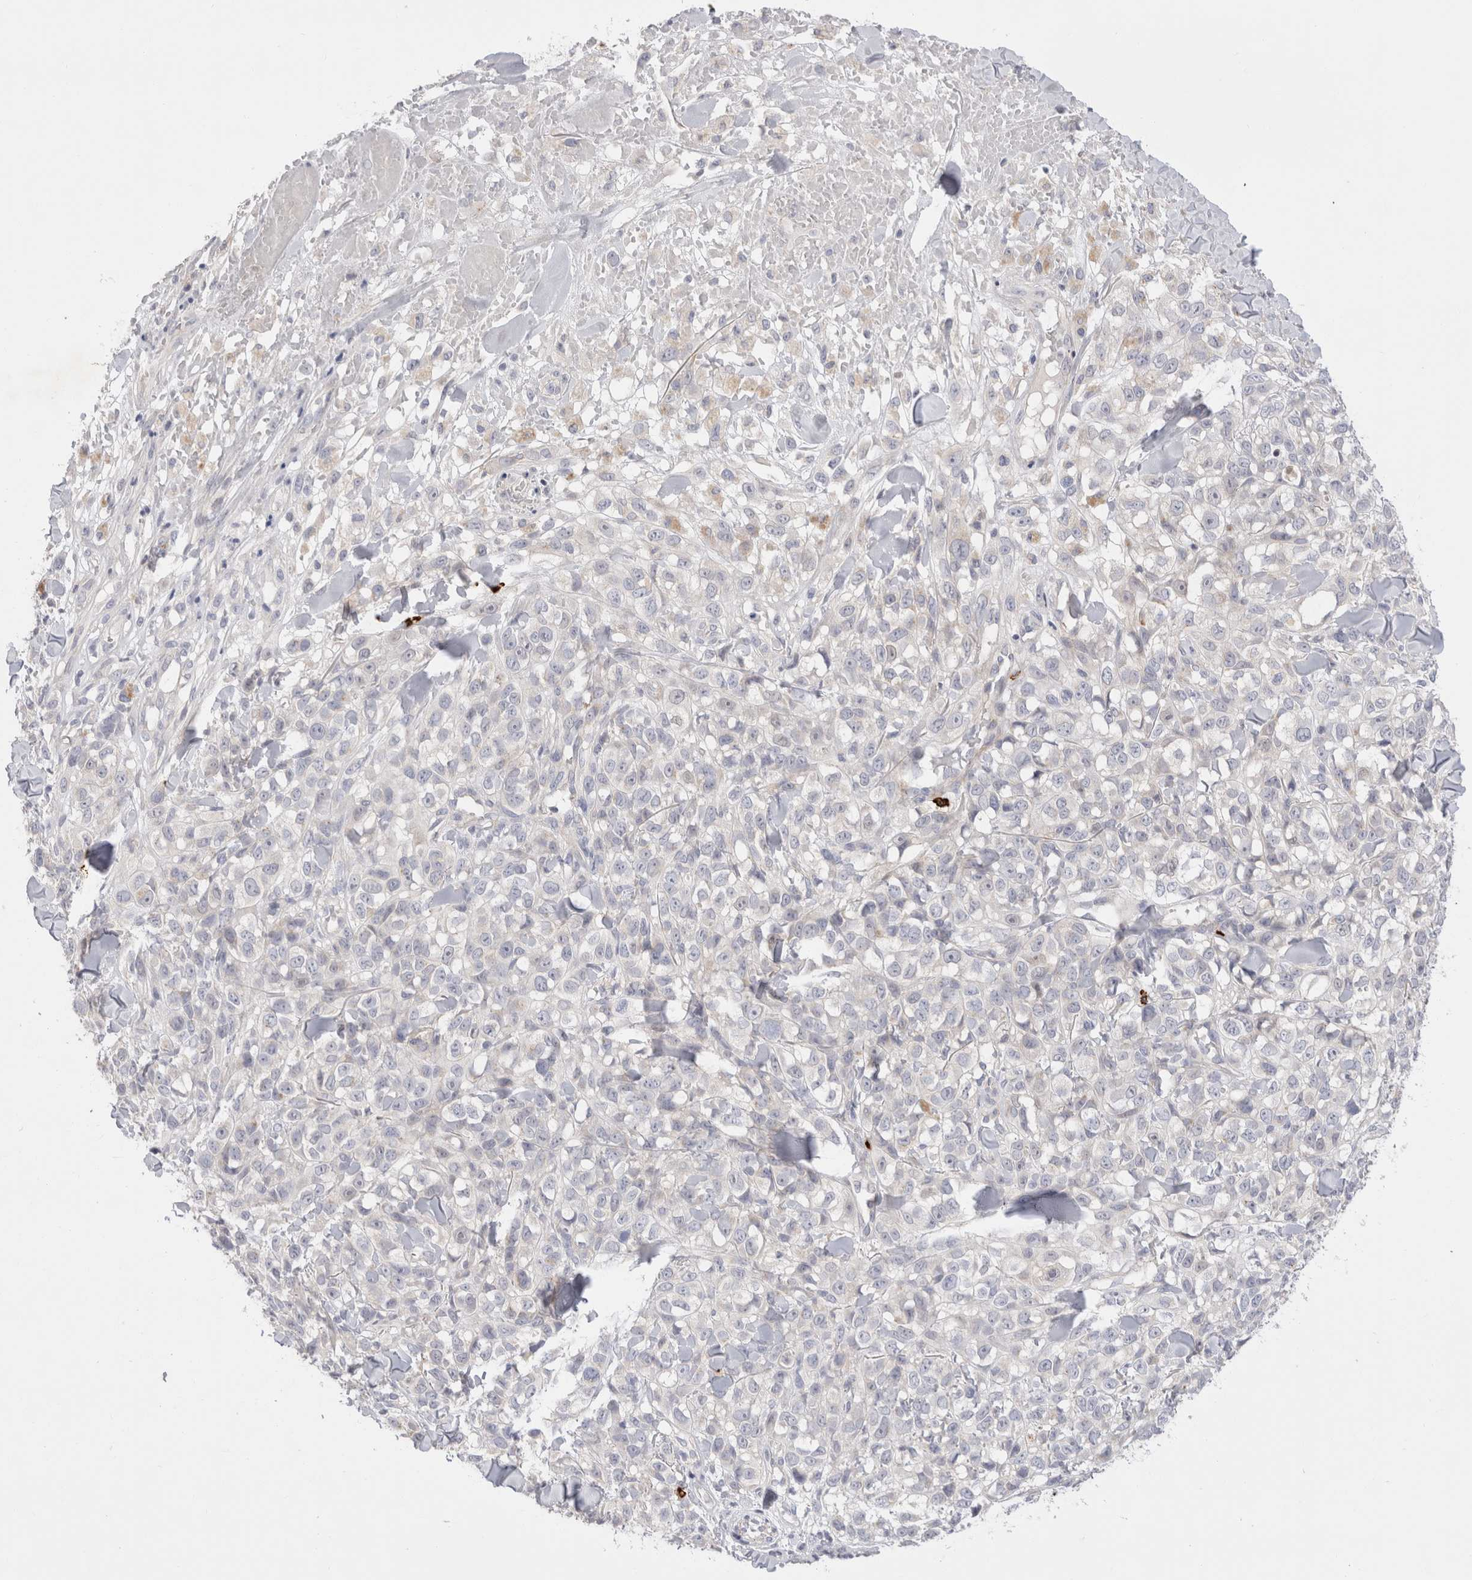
{"staining": {"intensity": "weak", "quantity": "<25%", "location": "cytoplasmic/membranous"}, "tissue": "melanoma", "cell_type": "Tumor cells", "image_type": "cancer", "snomed": [{"axis": "morphology", "description": "Malignant melanoma, Metastatic site"}, {"axis": "topography", "description": "Skin"}], "caption": "There is no significant positivity in tumor cells of melanoma.", "gene": "SPINK2", "patient": {"sex": "female", "age": 72}}